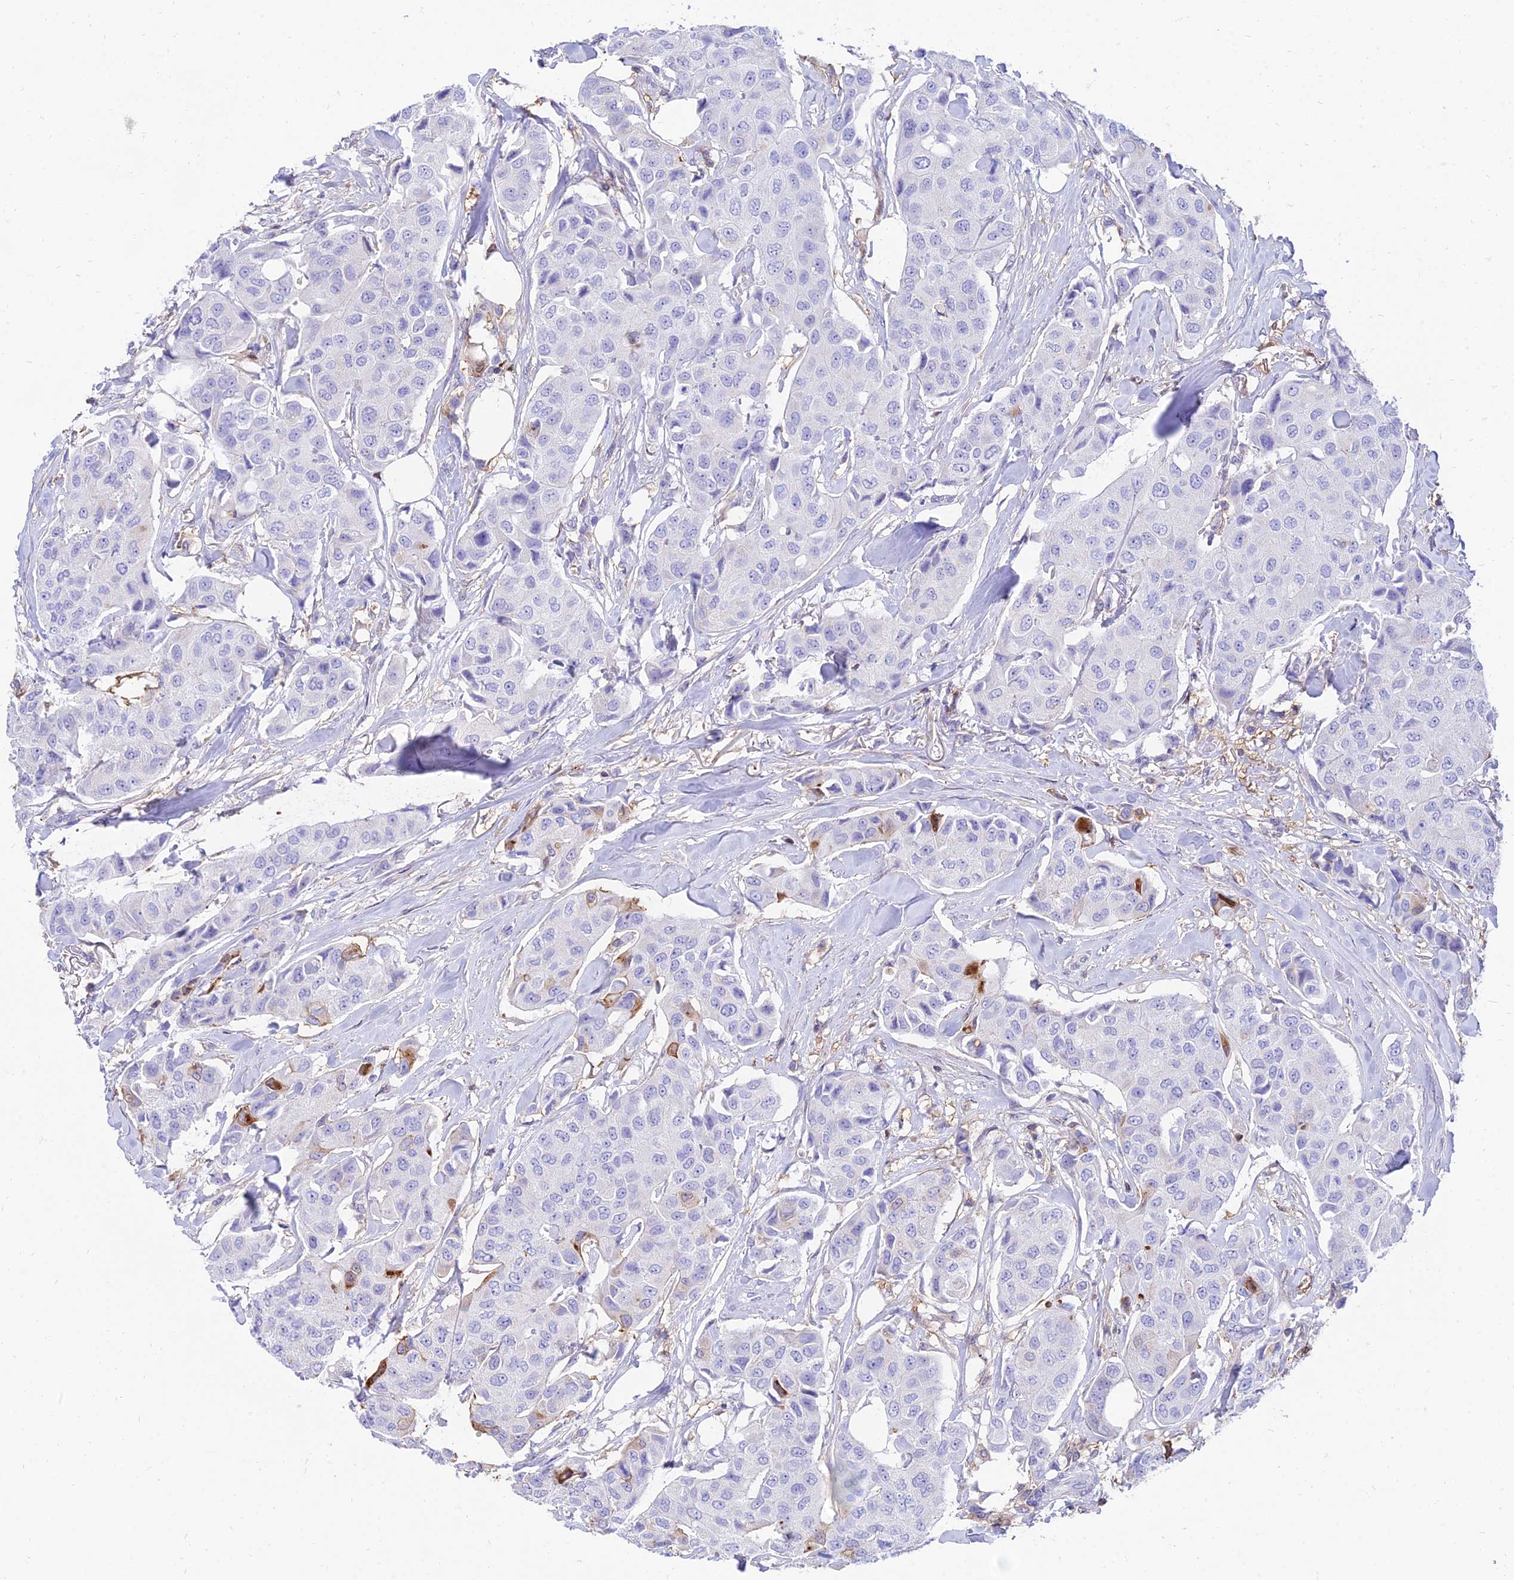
{"staining": {"intensity": "negative", "quantity": "none", "location": "none"}, "tissue": "breast cancer", "cell_type": "Tumor cells", "image_type": "cancer", "snomed": [{"axis": "morphology", "description": "Duct carcinoma"}, {"axis": "topography", "description": "Breast"}], "caption": "Immunohistochemistry histopathology image of neoplastic tissue: breast cancer (infiltrating ductal carcinoma) stained with DAB demonstrates no significant protein staining in tumor cells.", "gene": "SREK1IP1", "patient": {"sex": "female", "age": 80}}